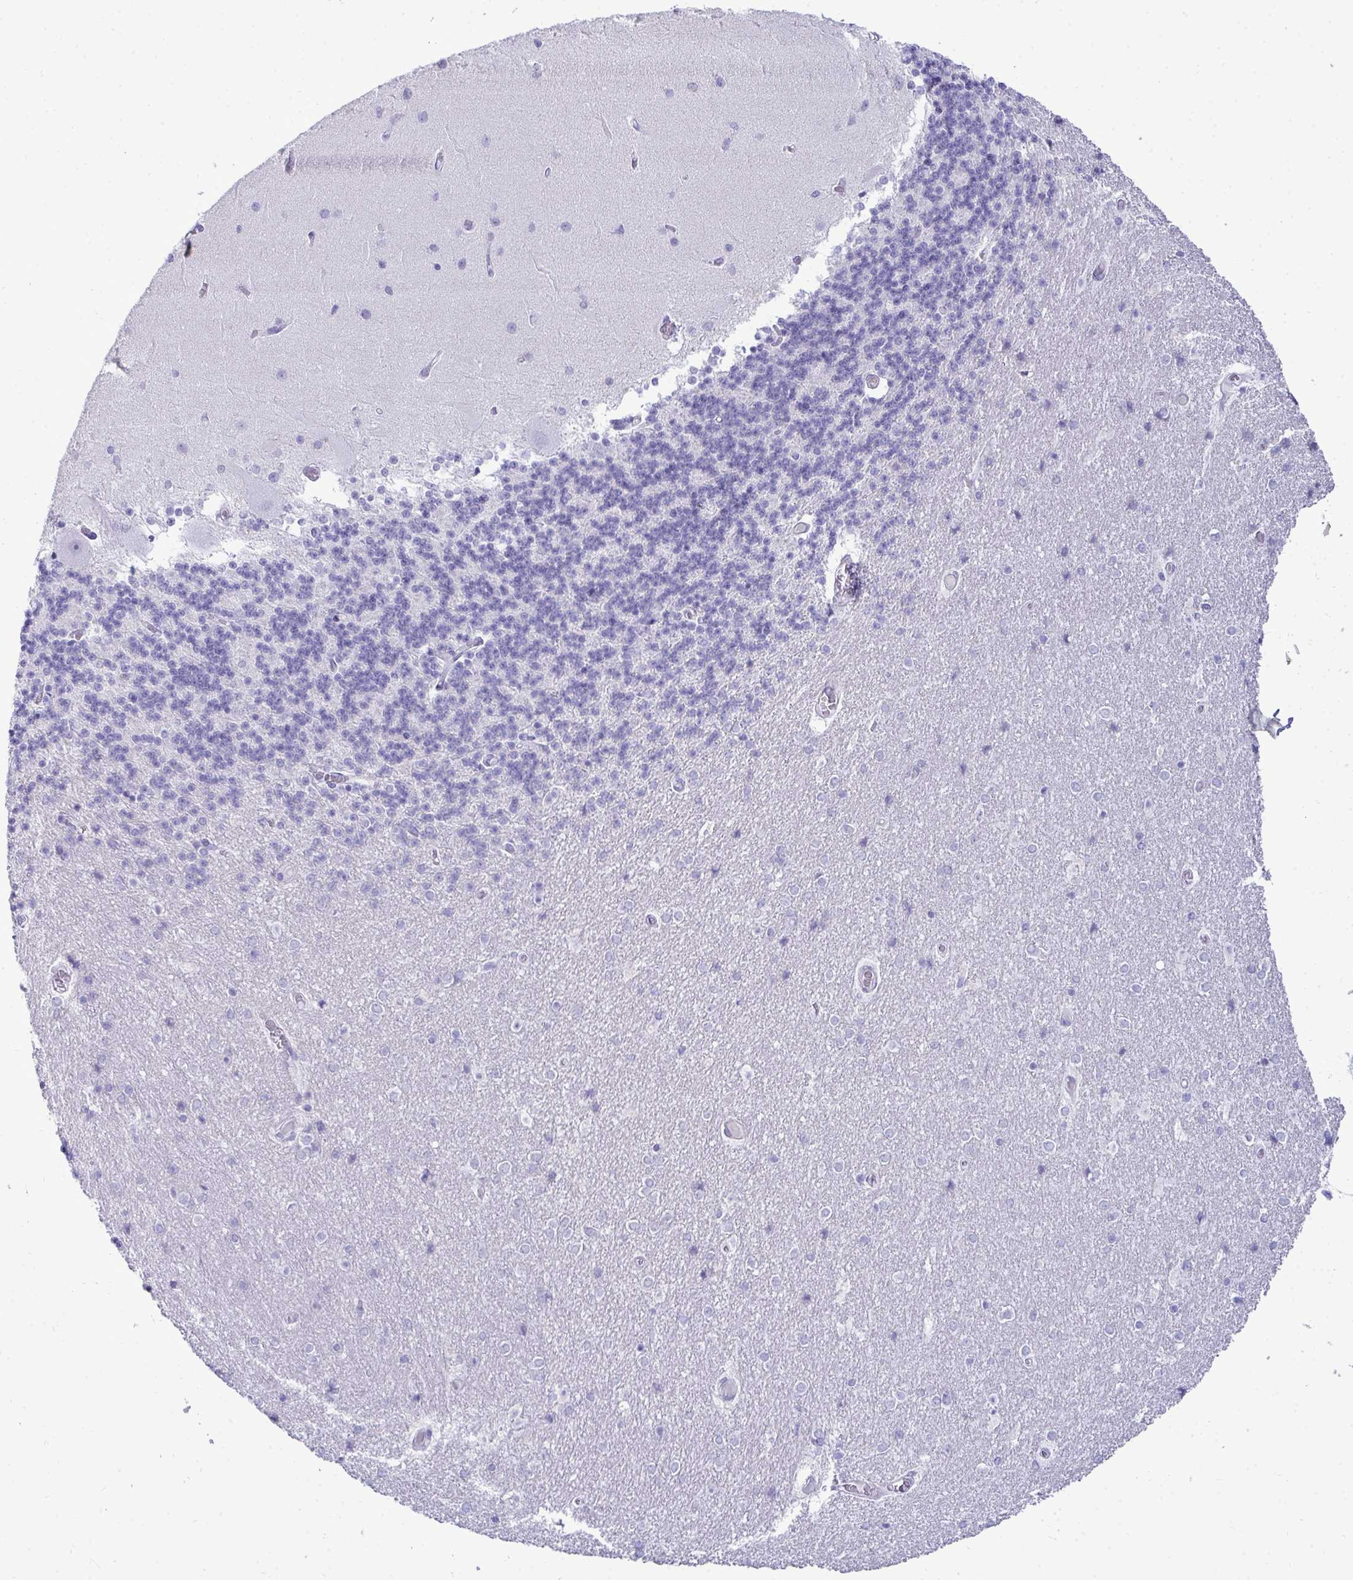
{"staining": {"intensity": "negative", "quantity": "none", "location": "none"}, "tissue": "cerebellum", "cell_type": "Cells in granular layer", "image_type": "normal", "snomed": [{"axis": "morphology", "description": "Normal tissue, NOS"}, {"axis": "topography", "description": "Cerebellum"}], "caption": "The image demonstrates no staining of cells in granular layer in normal cerebellum. (Stains: DAB (3,3'-diaminobenzidine) immunohistochemistry (IHC) with hematoxylin counter stain, Microscopy: brightfield microscopy at high magnification).", "gene": "HSPB6", "patient": {"sex": "female", "age": 54}}